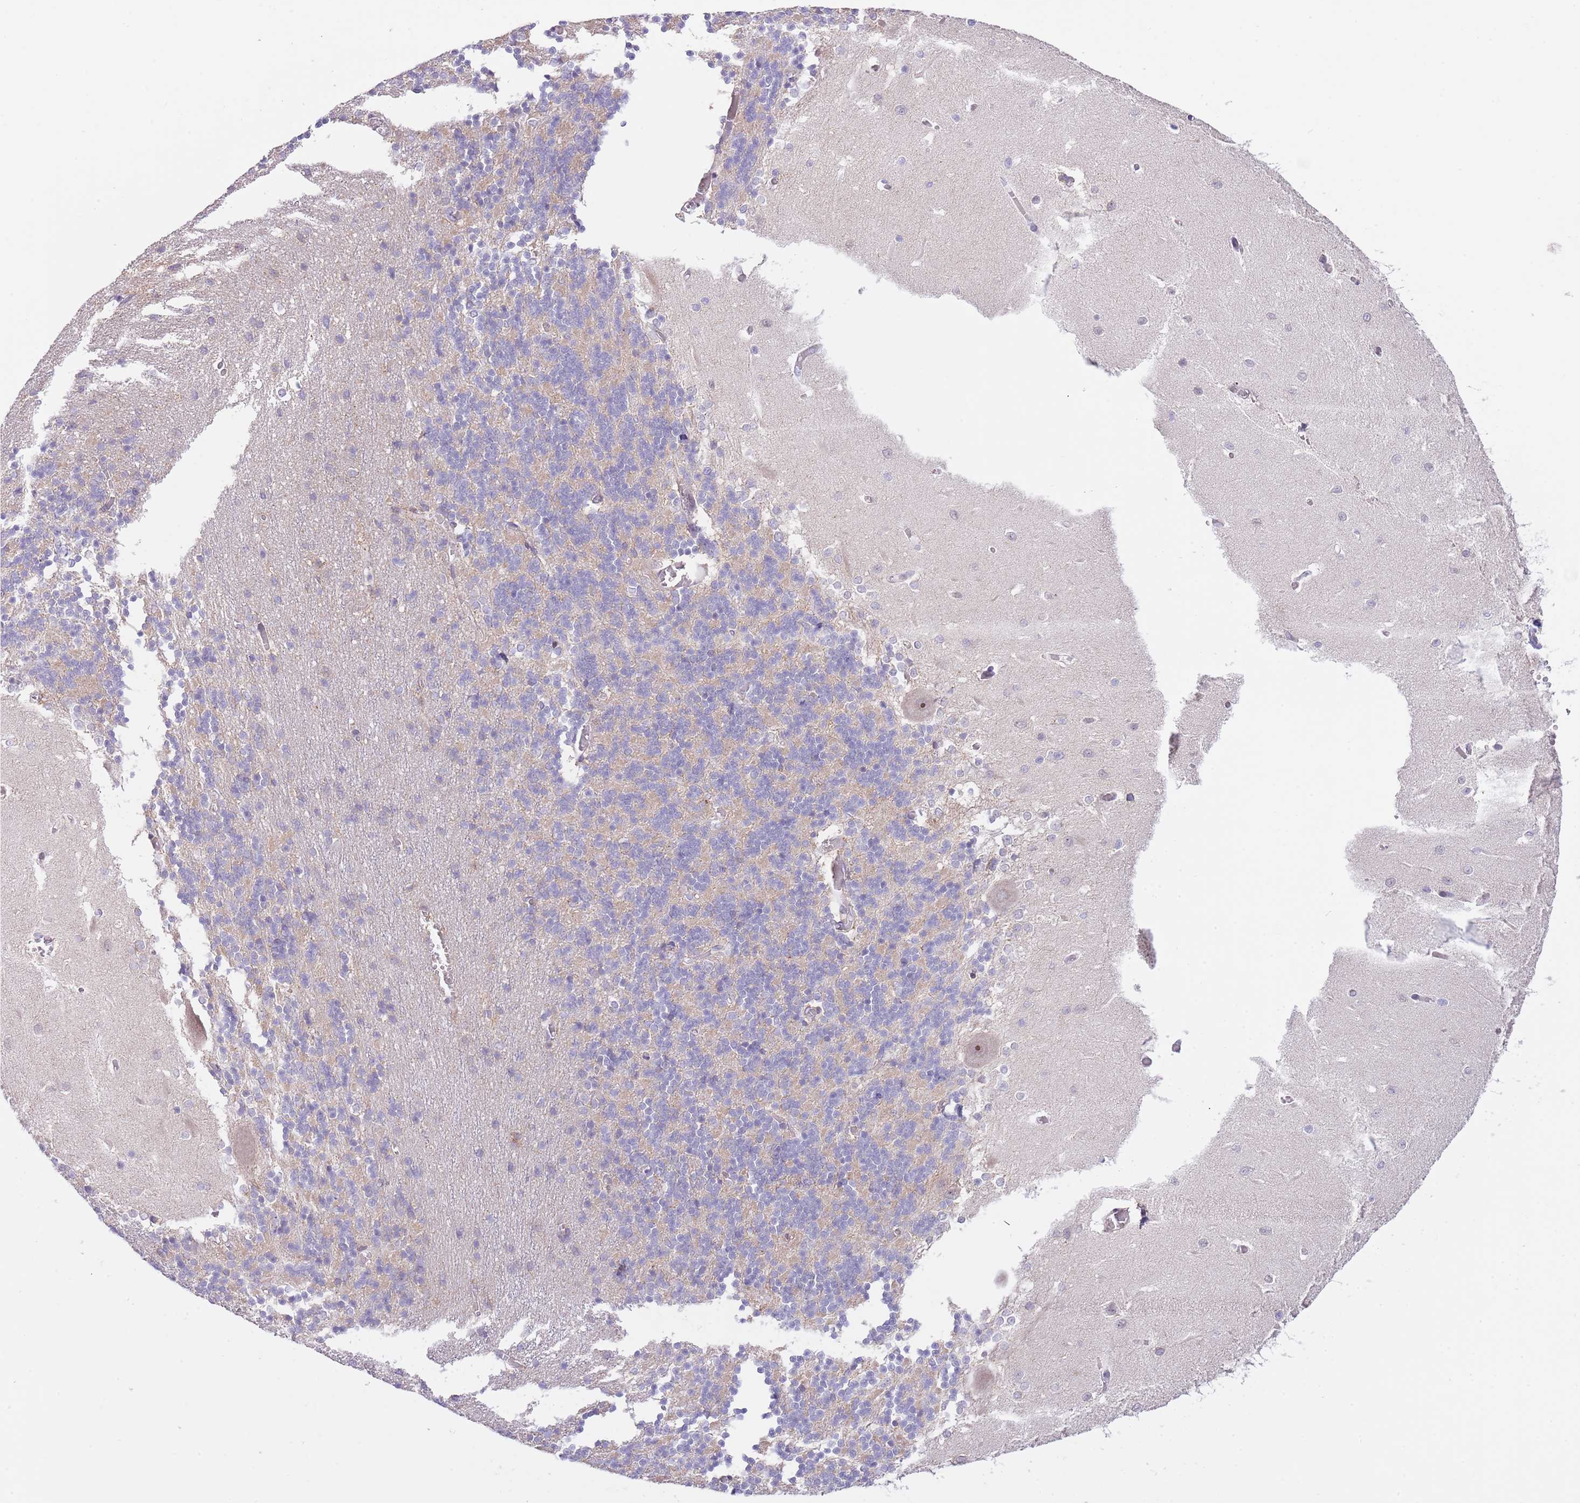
{"staining": {"intensity": "negative", "quantity": "none", "location": "none"}, "tissue": "cerebellum", "cell_type": "Cells in granular layer", "image_type": "normal", "snomed": [{"axis": "morphology", "description": "Normal tissue, NOS"}, {"axis": "topography", "description": "Cerebellum"}], "caption": "Immunohistochemistry of benign human cerebellum reveals no expression in cells in granular layer.", "gene": "AP1S2", "patient": {"sex": "male", "age": 37}}